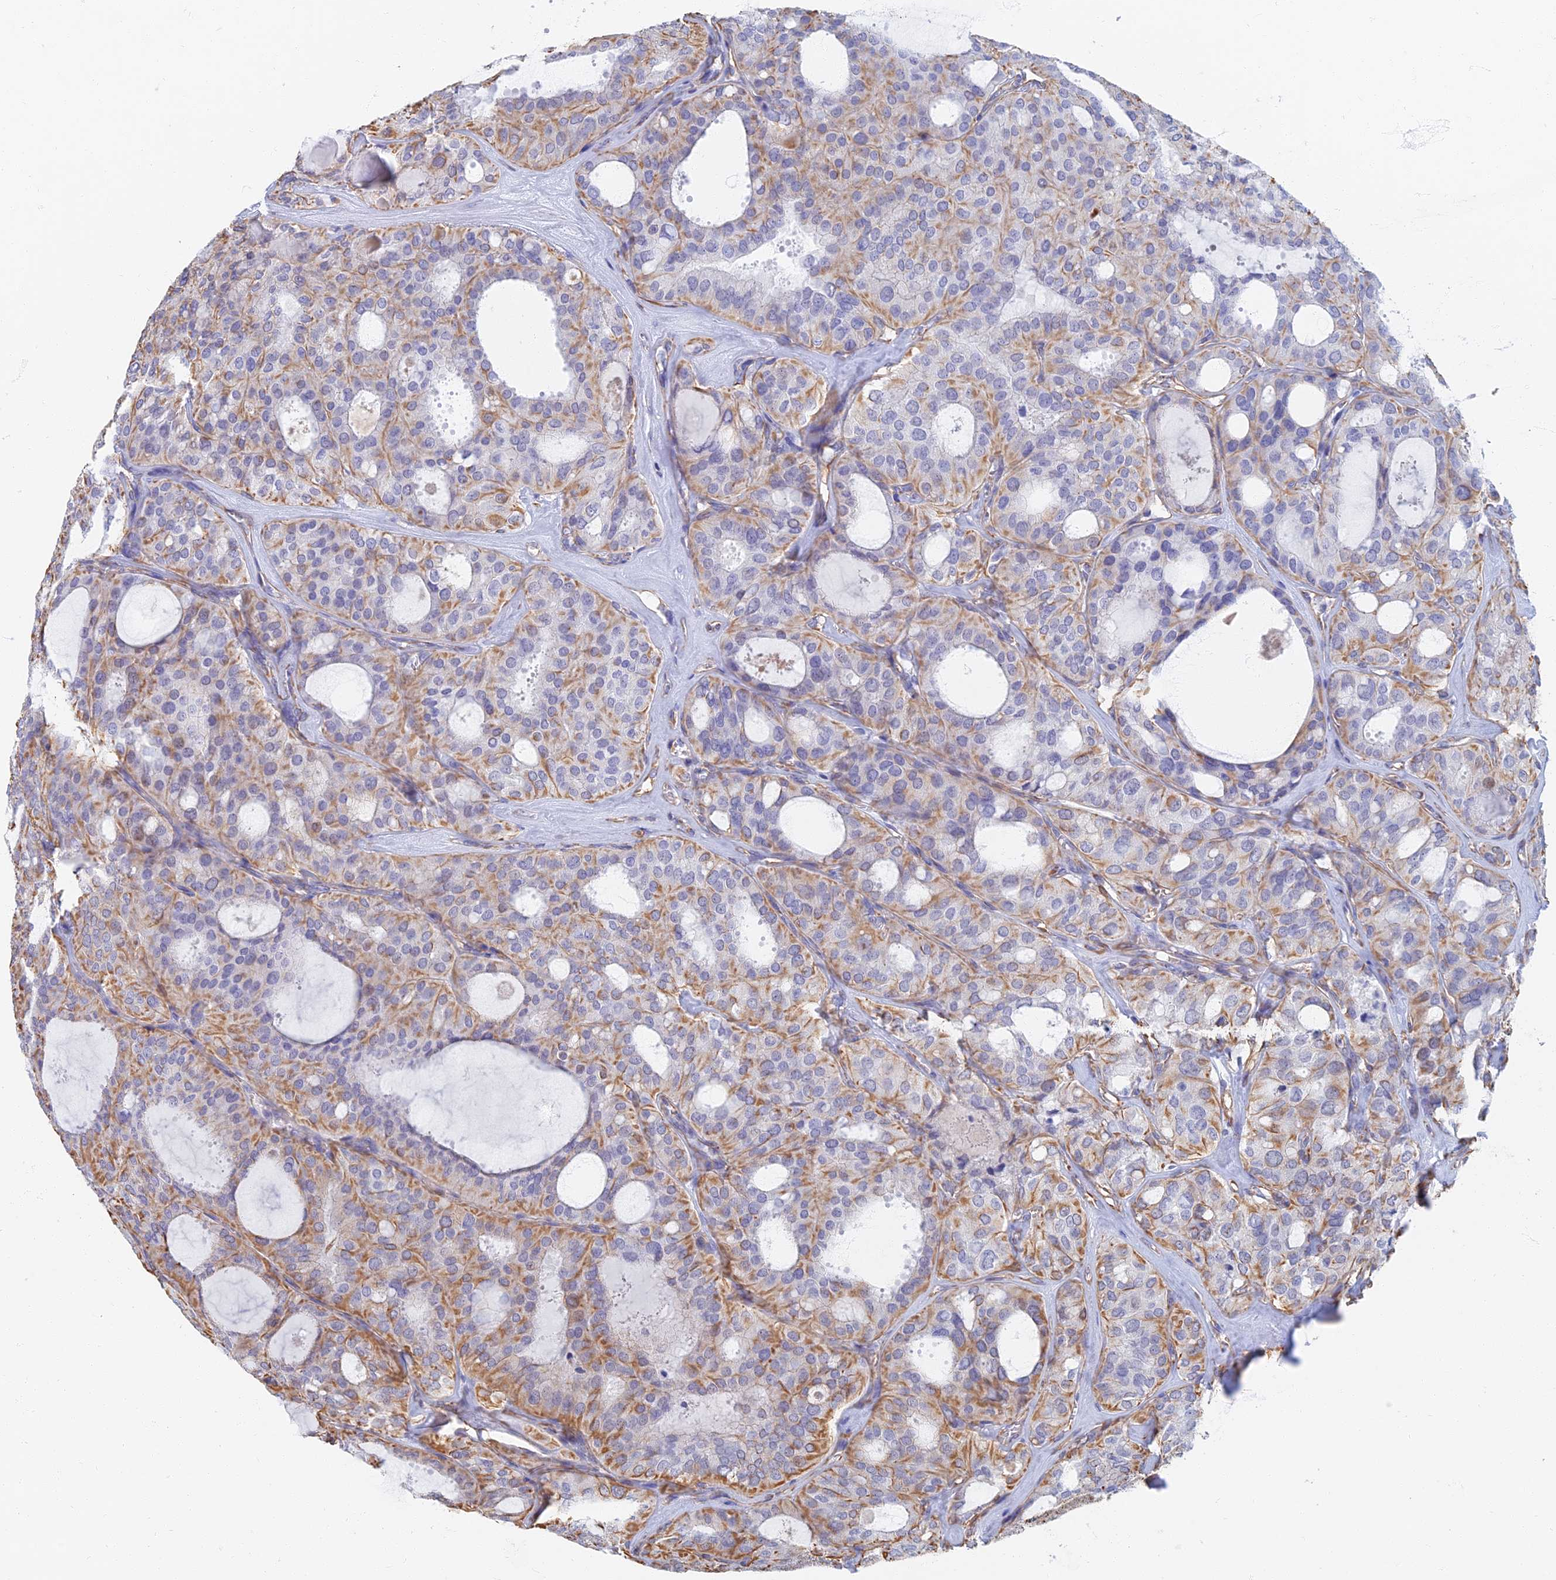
{"staining": {"intensity": "moderate", "quantity": "<25%", "location": "cytoplasmic/membranous"}, "tissue": "thyroid cancer", "cell_type": "Tumor cells", "image_type": "cancer", "snomed": [{"axis": "morphology", "description": "Follicular adenoma carcinoma, NOS"}, {"axis": "topography", "description": "Thyroid gland"}], "caption": "Immunohistochemical staining of human follicular adenoma carcinoma (thyroid) reveals low levels of moderate cytoplasmic/membranous positivity in approximately <25% of tumor cells. (Stains: DAB (3,3'-diaminobenzidine) in brown, nuclei in blue, Microscopy: brightfield microscopy at high magnification).", "gene": "RMC1", "patient": {"sex": "male", "age": 75}}